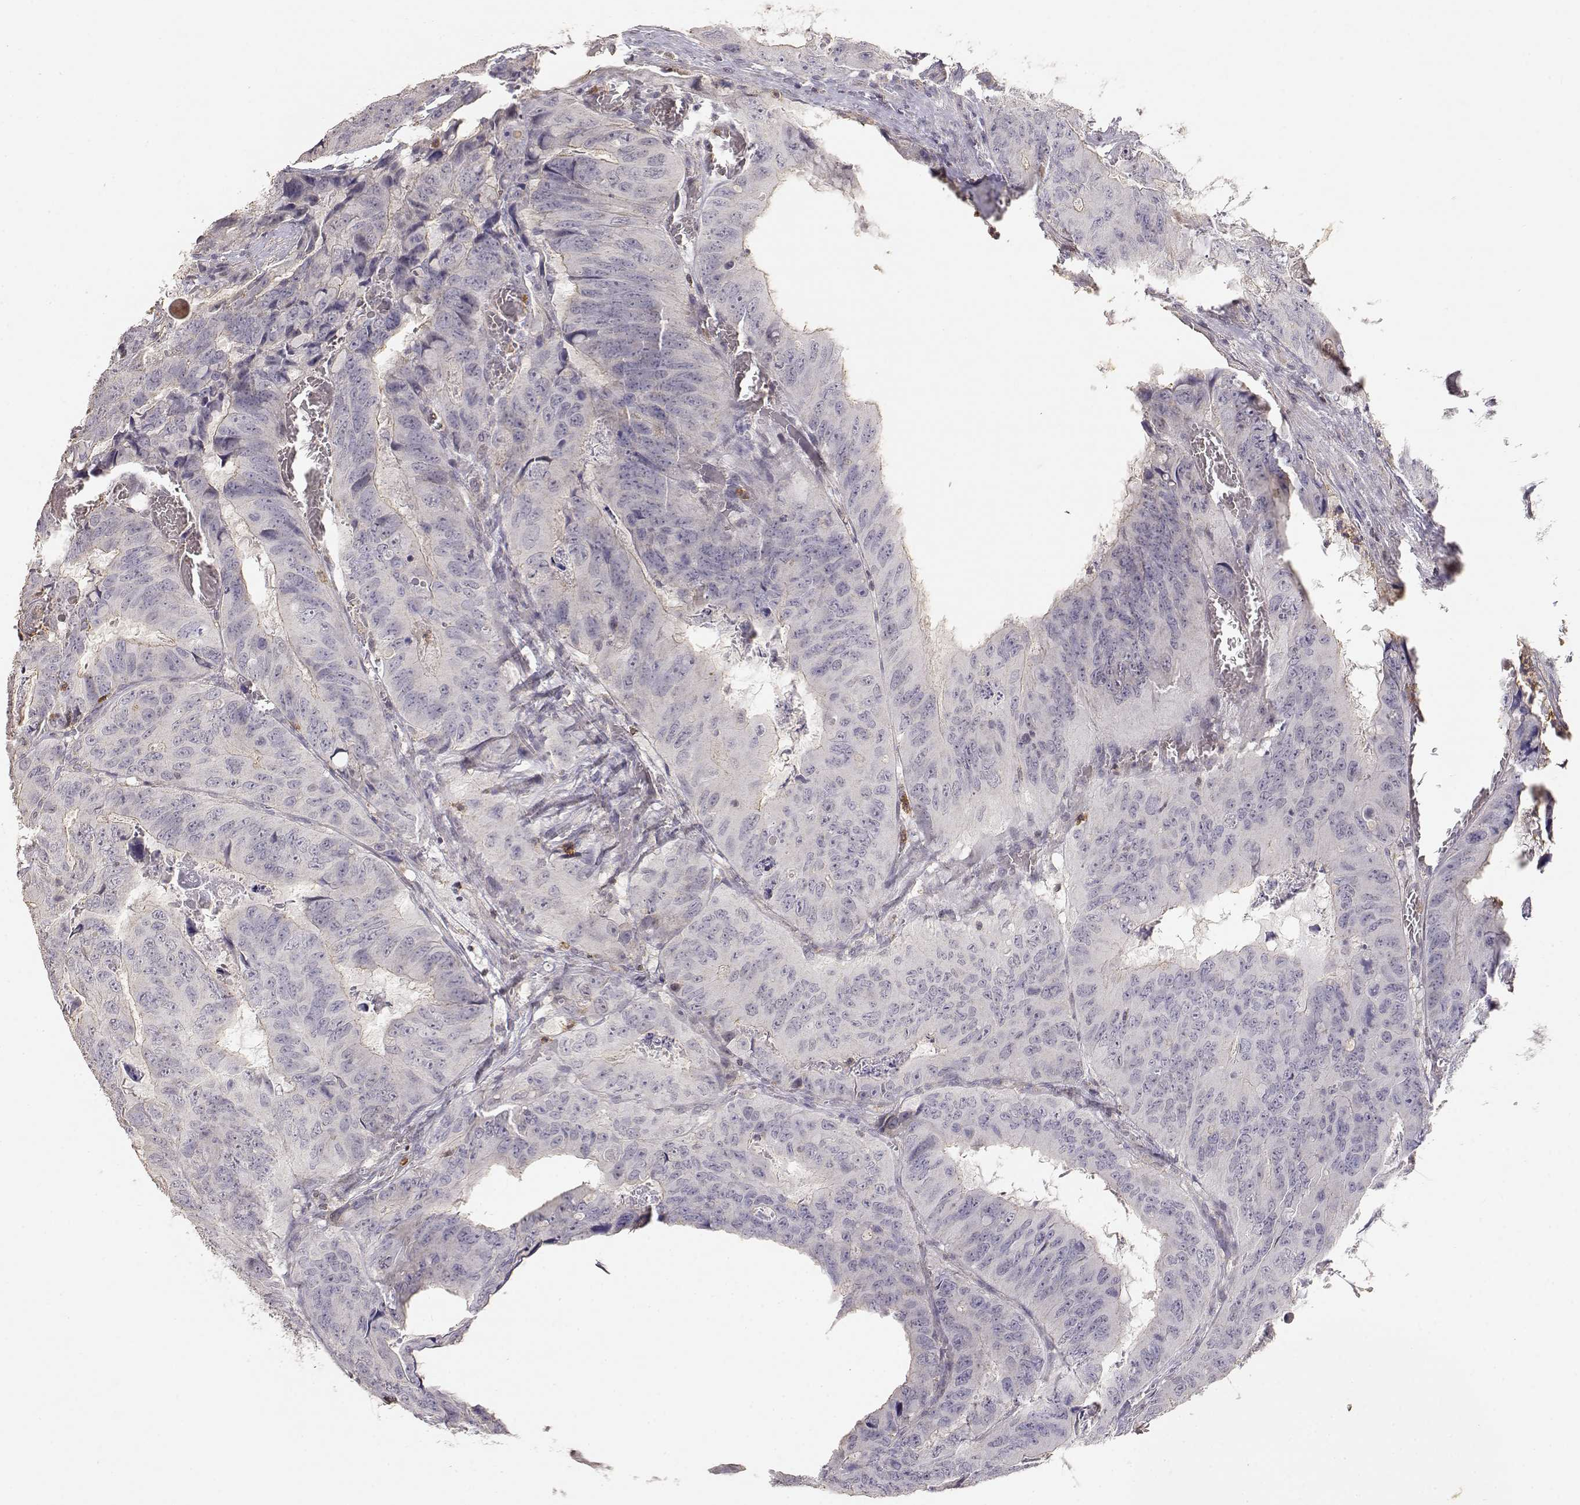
{"staining": {"intensity": "weak", "quantity": "<25%", "location": "cytoplasmic/membranous"}, "tissue": "colorectal cancer", "cell_type": "Tumor cells", "image_type": "cancer", "snomed": [{"axis": "morphology", "description": "Adenocarcinoma, NOS"}, {"axis": "topography", "description": "Colon"}], "caption": "Protein analysis of colorectal cancer shows no significant positivity in tumor cells.", "gene": "TNFRSF10C", "patient": {"sex": "male", "age": 79}}